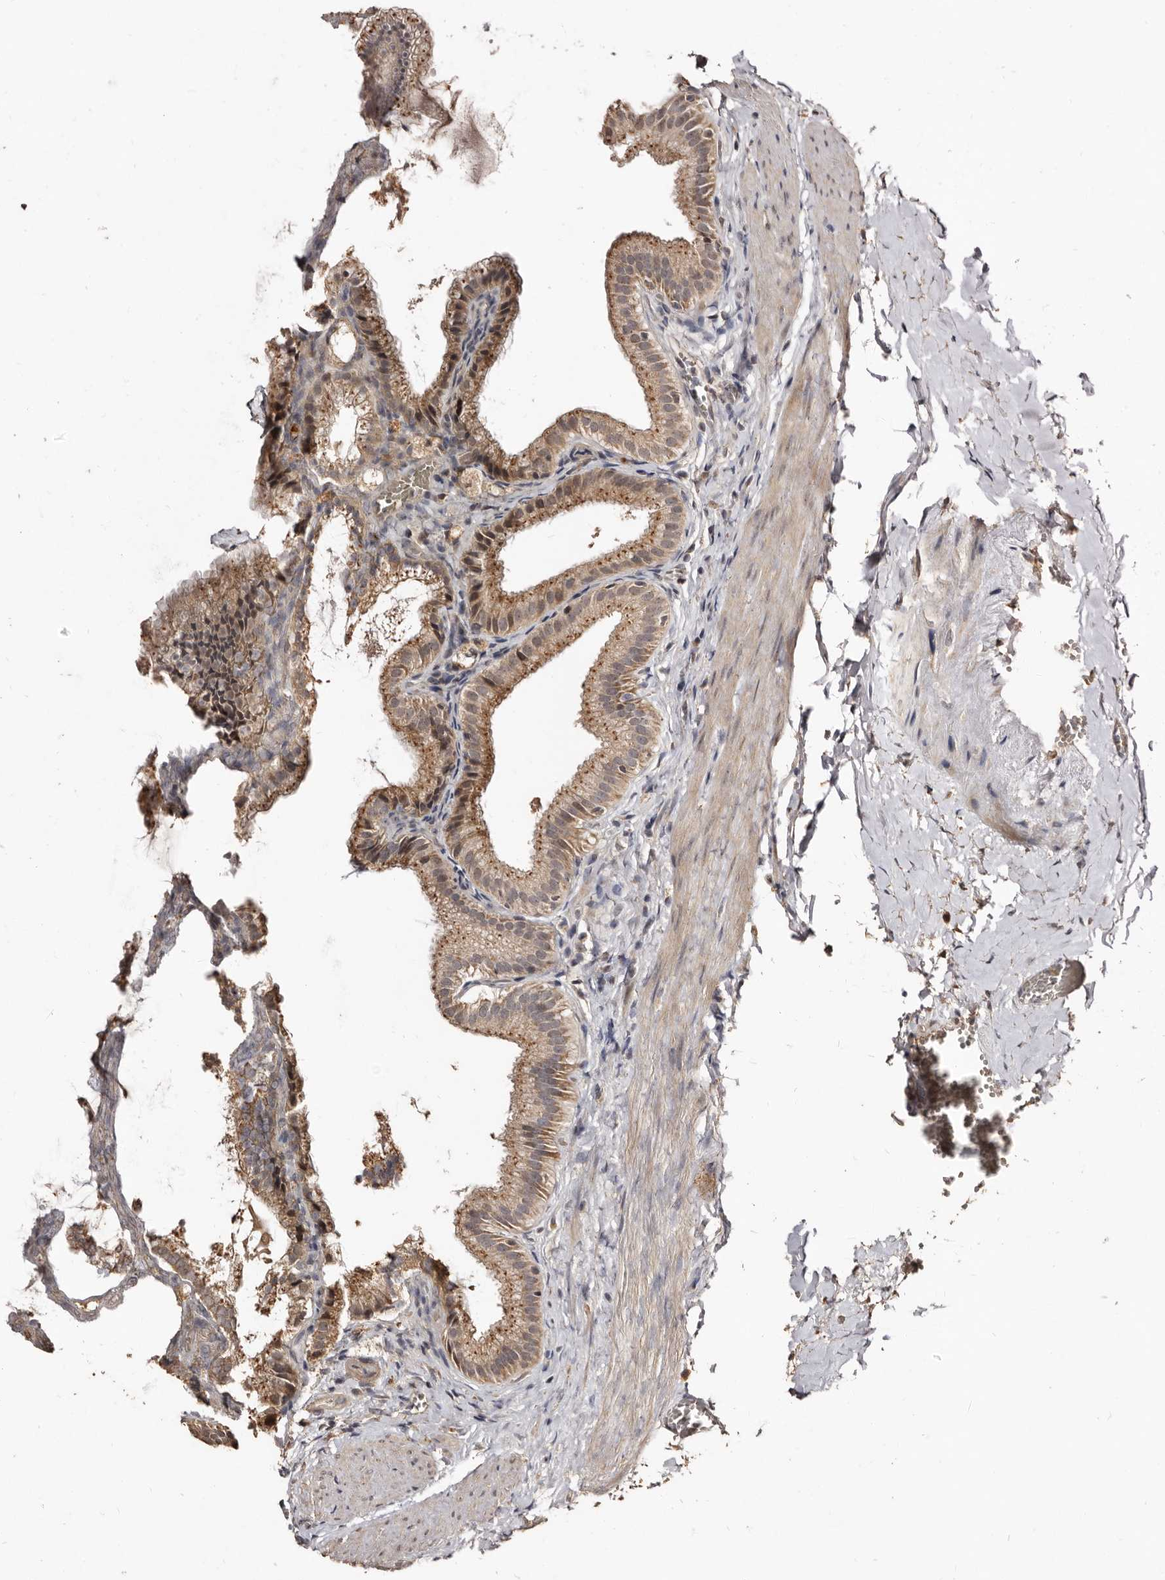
{"staining": {"intensity": "moderate", "quantity": ">75%", "location": "cytoplasmic/membranous"}, "tissue": "gallbladder", "cell_type": "Glandular cells", "image_type": "normal", "snomed": [{"axis": "morphology", "description": "Normal tissue, NOS"}, {"axis": "topography", "description": "Gallbladder"}], "caption": "About >75% of glandular cells in benign human gallbladder show moderate cytoplasmic/membranous protein expression as visualized by brown immunohistochemical staining.", "gene": "AKAP7", "patient": {"sex": "male", "age": 38}}